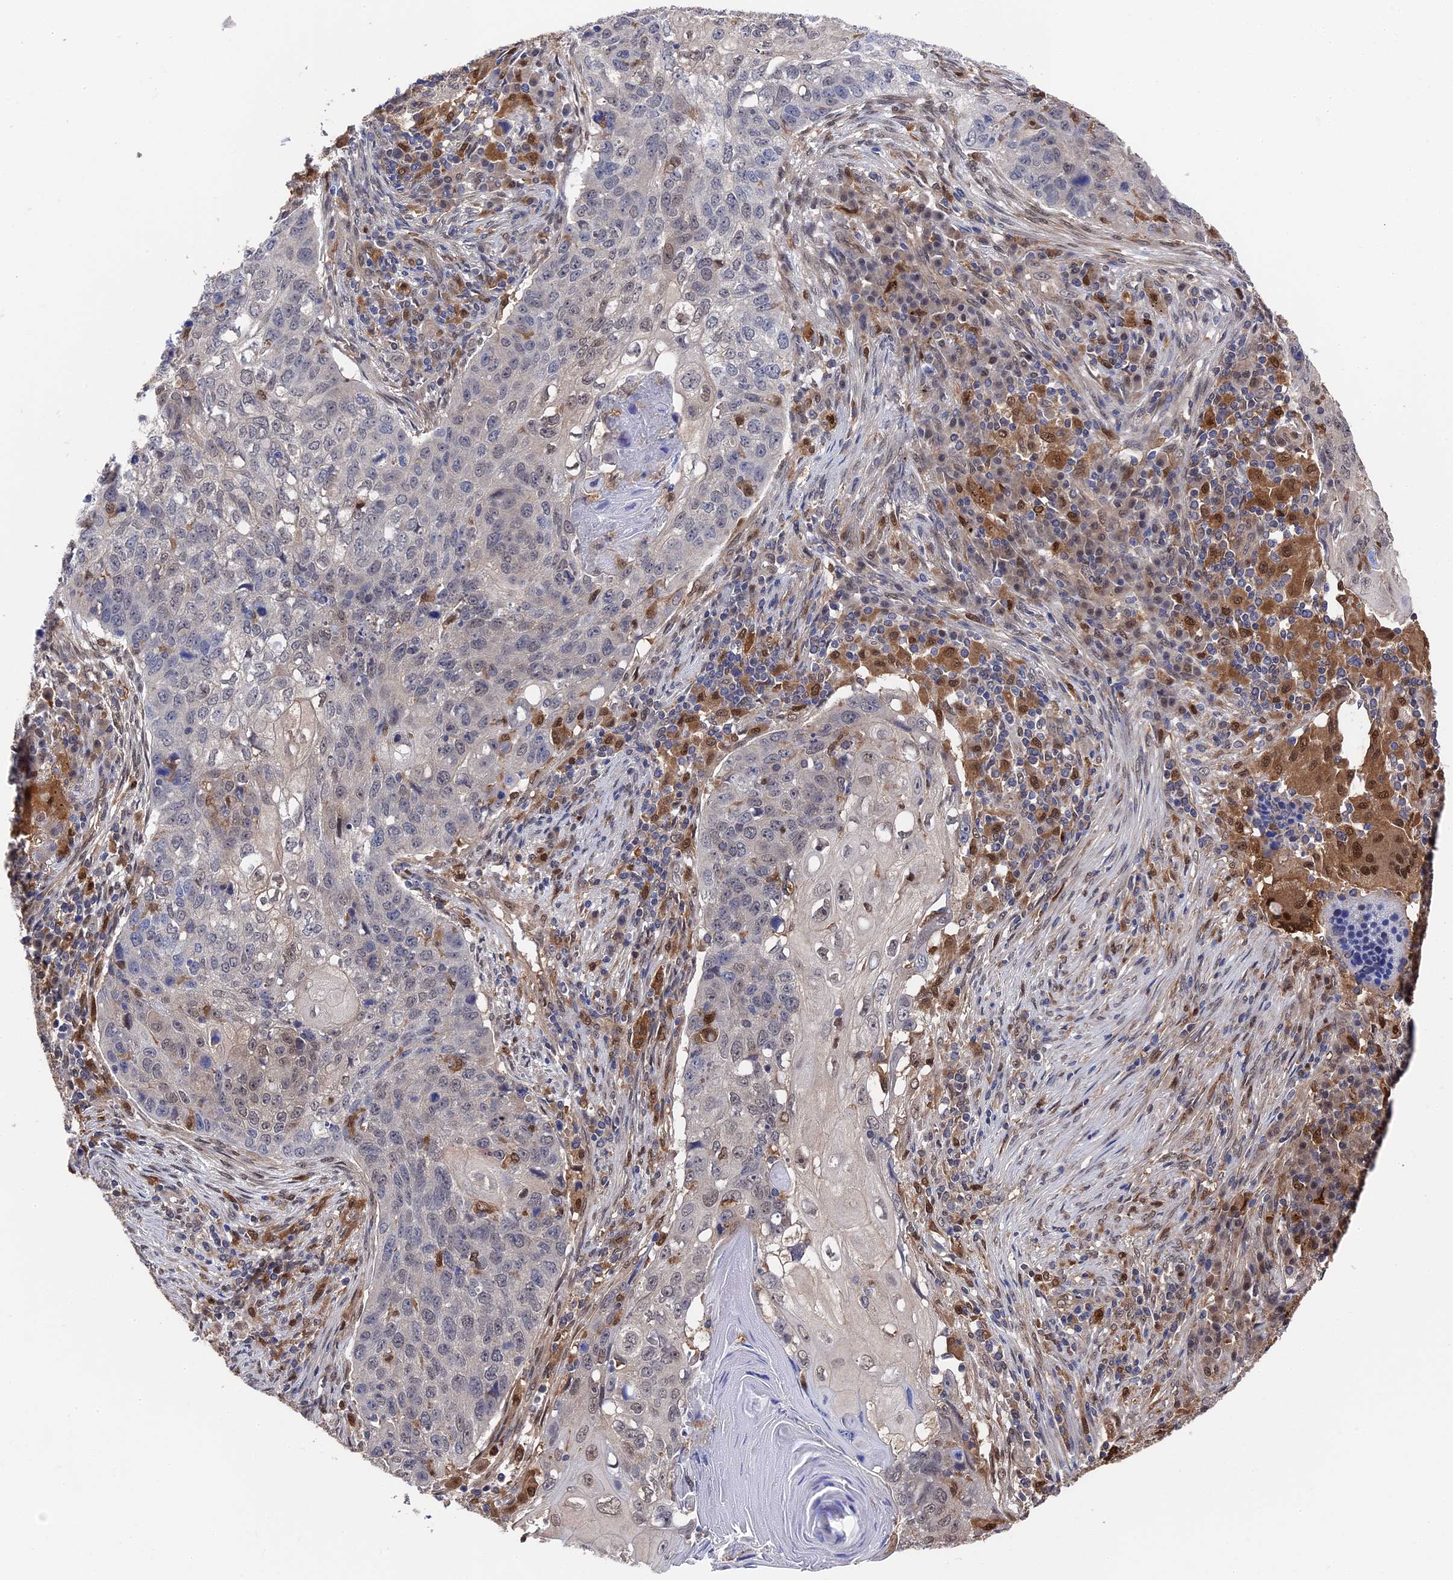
{"staining": {"intensity": "weak", "quantity": "<25%", "location": "nuclear"}, "tissue": "lung cancer", "cell_type": "Tumor cells", "image_type": "cancer", "snomed": [{"axis": "morphology", "description": "Squamous cell carcinoma, NOS"}, {"axis": "topography", "description": "Lung"}], "caption": "An image of lung cancer (squamous cell carcinoma) stained for a protein demonstrates no brown staining in tumor cells. Brightfield microscopy of immunohistochemistry stained with DAB (3,3'-diaminobenzidine) (brown) and hematoxylin (blue), captured at high magnification.", "gene": "RNH1", "patient": {"sex": "female", "age": 63}}